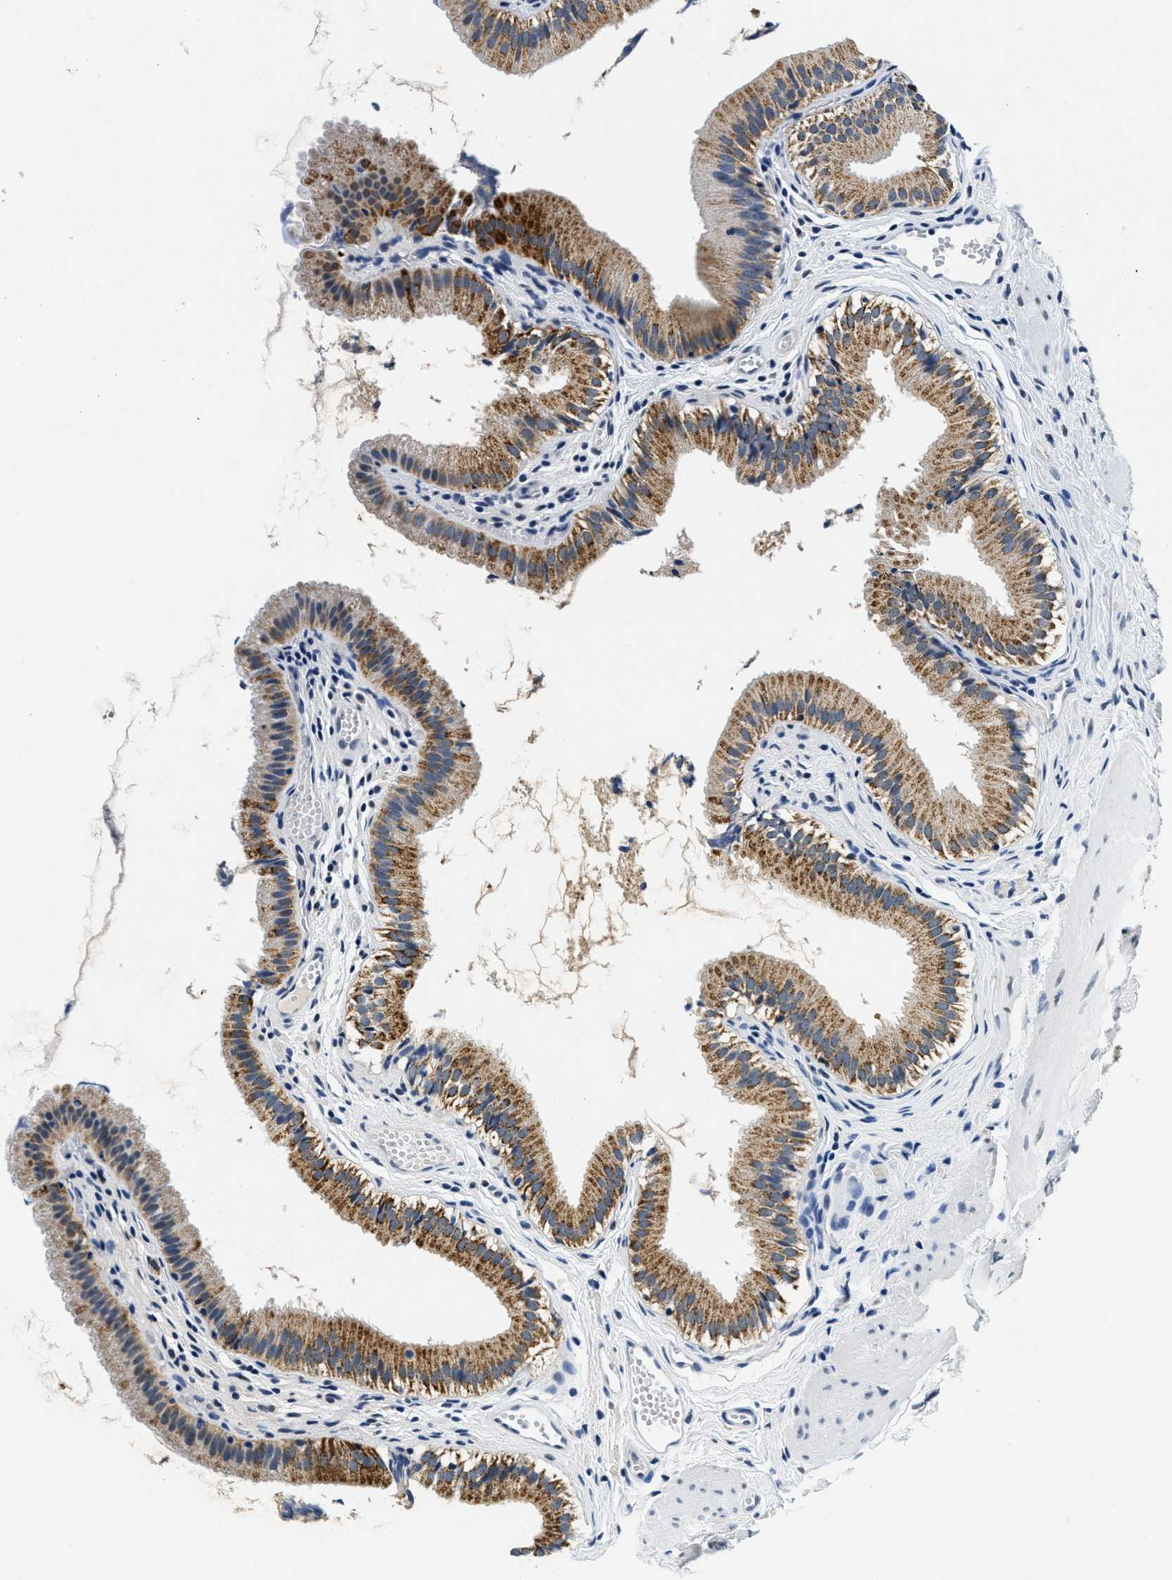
{"staining": {"intensity": "moderate", "quantity": ">75%", "location": "cytoplasmic/membranous"}, "tissue": "gallbladder", "cell_type": "Glandular cells", "image_type": "normal", "snomed": [{"axis": "morphology", "description": "Normal tissue, NOS"}, {"axis": "topography", "description": "Gallbladder"}], "caption": "IHC staining of normal gallbladder, which shows medium levels of moderate cytoplasmic/membranous staining in about >75% of glandular cells indicating moderate cytoplasmic/membranous protein positivity. The staining was performed using DAB (brown) for protein detection and nuclei were counterstained in hematoxylin (blue).", "gene": "HS3ST2", "patient": {"sex": "female", "age": 26}}